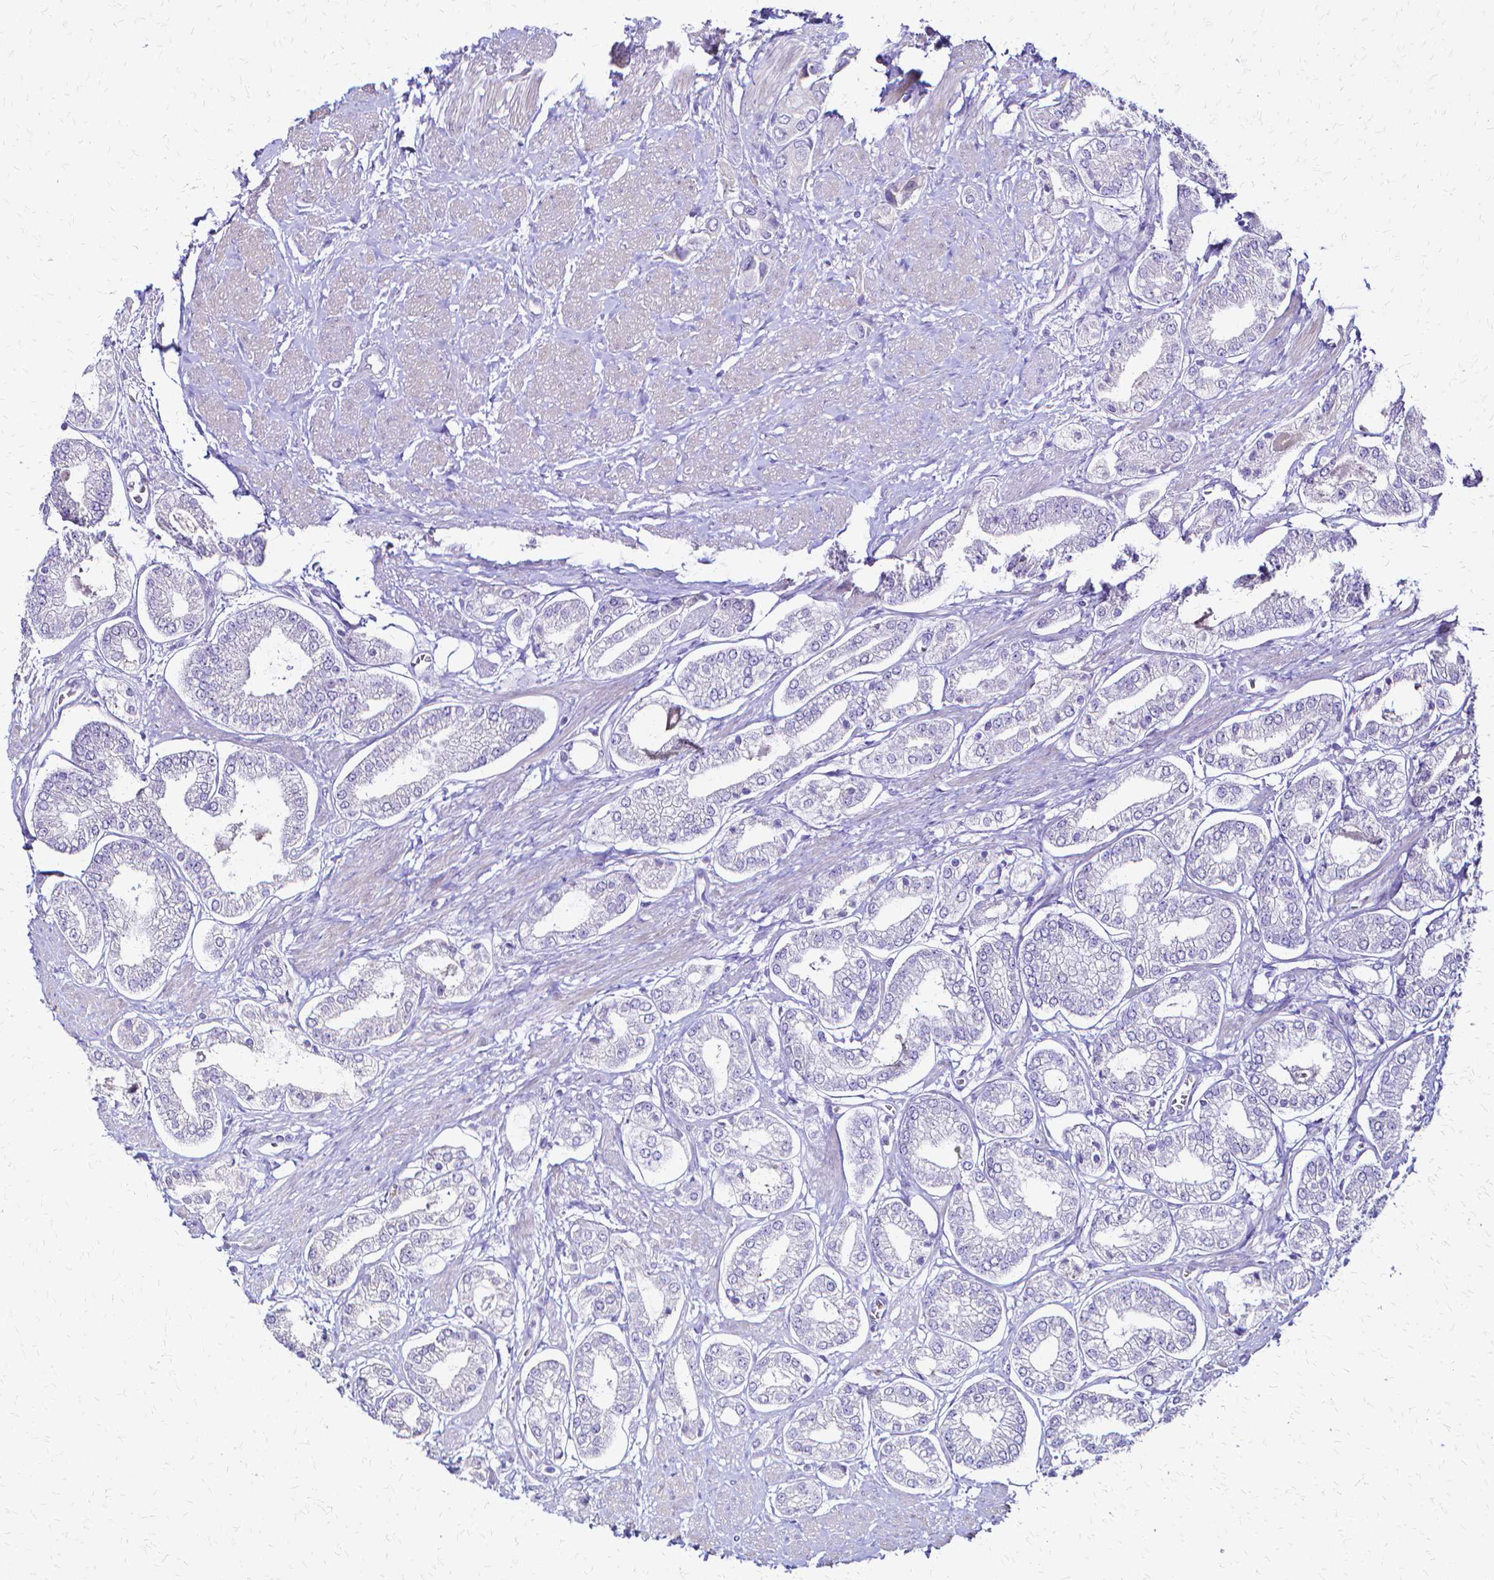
{"staining": {"intensity": "negative", "quantity": "none", "location": "none"}, "tissue": "prostate cancer", "cell_type": "Tumor cells", "image_type": "cancer", "snomed": [{"axis": "morphology", "description": "Adenocarcinoma, Low grade"}, {"axis": "topography", "description": "Prostate"}], "caption": "DAB (3,3'-diaminobenzidine) immunohistochemical staining of prostate cancer (adenocarcinoma (low-grade)) demonstrates no significant positivity in tumor cells.", "gene": "CCNB1", "patient": {"sex": "male", "age": 69}}